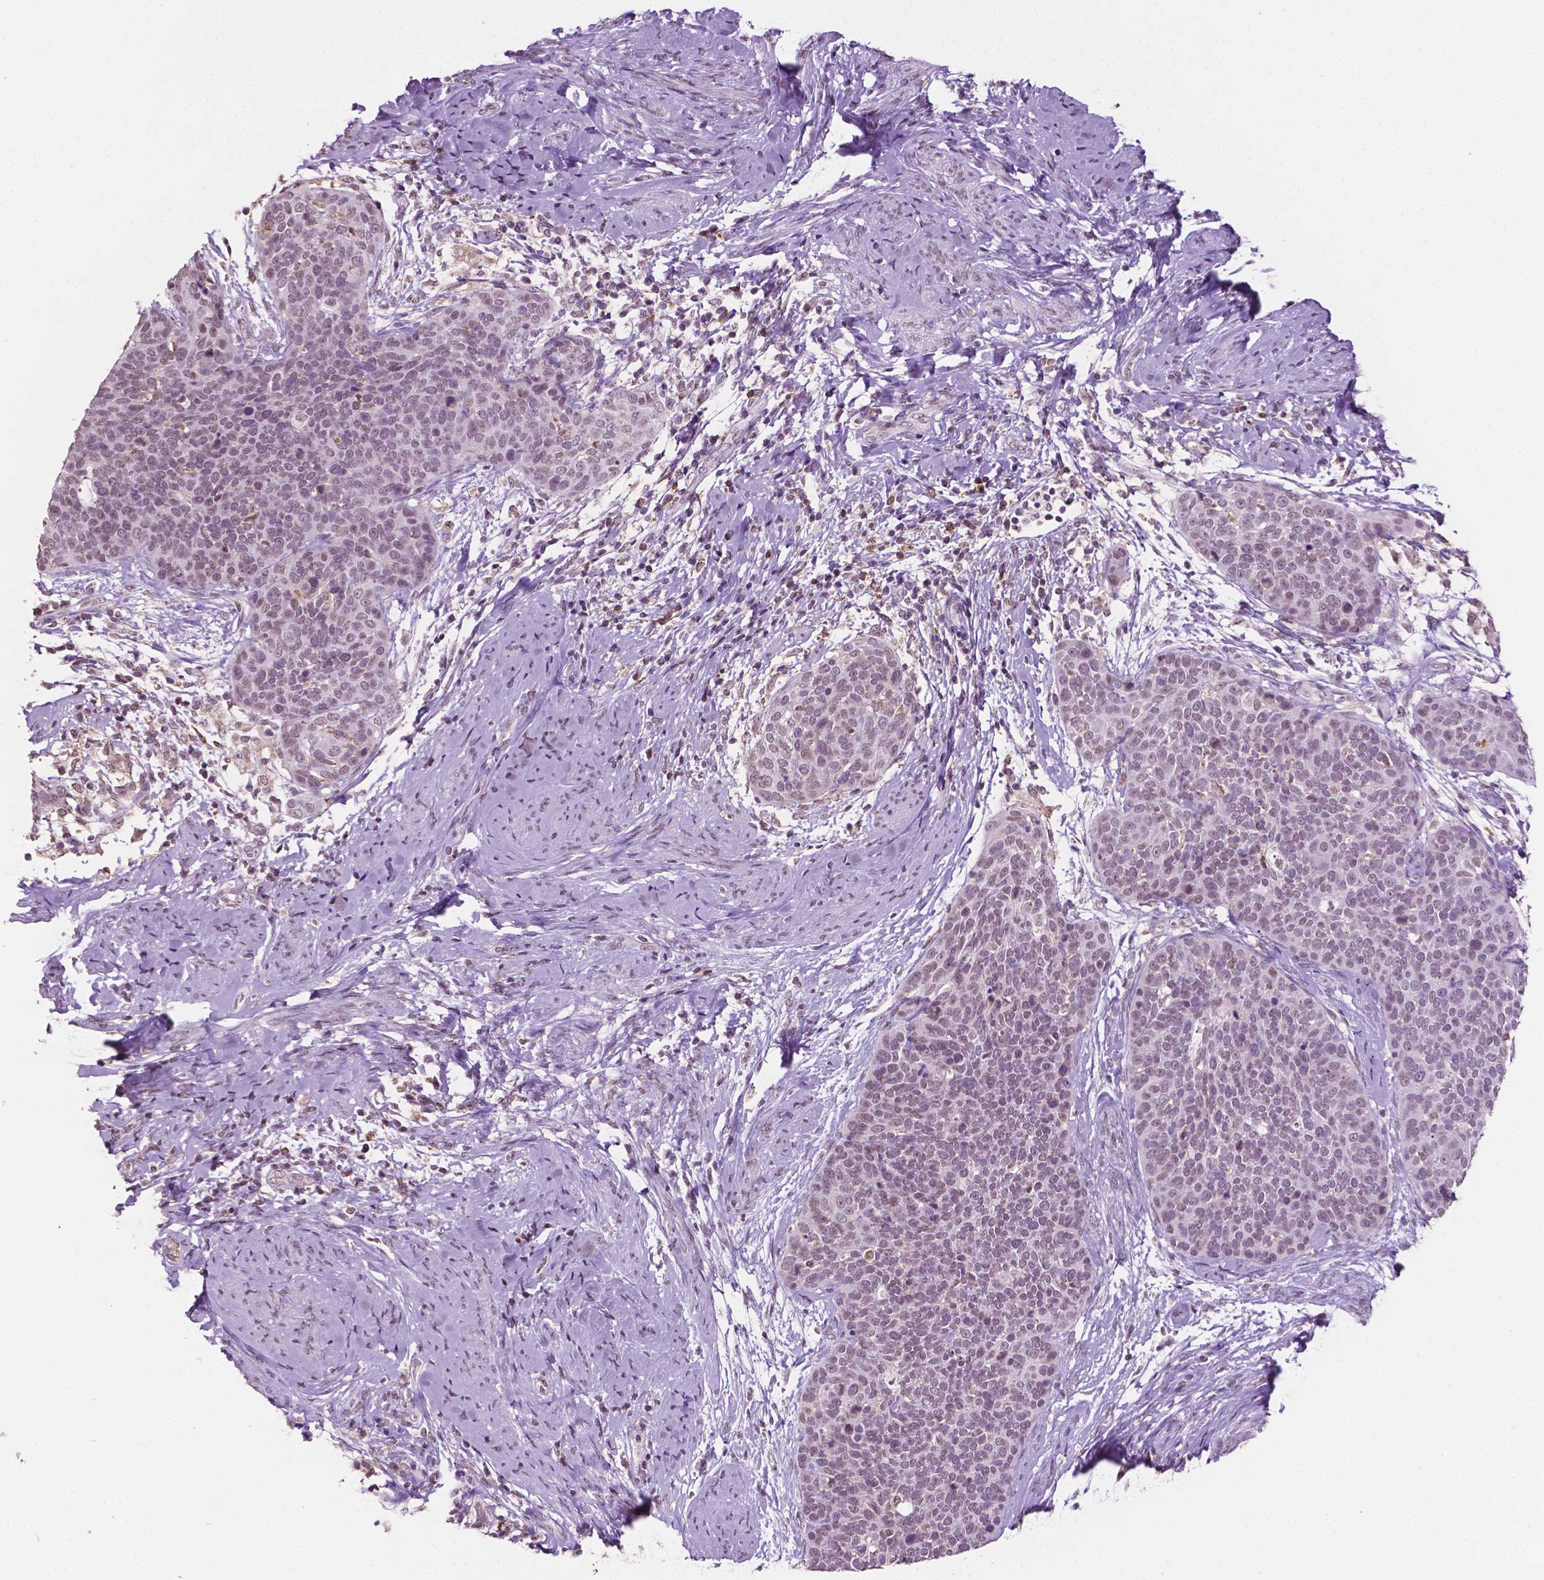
{"staining": {"intensity": "negative", "quantity": "none", "location": "none"}, "tissue": "cervical cancer", "cell_type": "Tumor cells", "image_type": "cancer", "snomed": [{"axis": "morphology", "description": "Squamous cell carcinoma, NOS"}, {"axis": "topography", "description": "Cervix"}], "caption": "DAB immunohistochemical staining of human cervical cancer reveals no significant positivity in tumor cells. The staining is performed using DAB brown chromogen with nuclei counter-stained in using hematoxylin.", "gene": "PTPN6", "patient": {"sex": "female", "age": 69}}